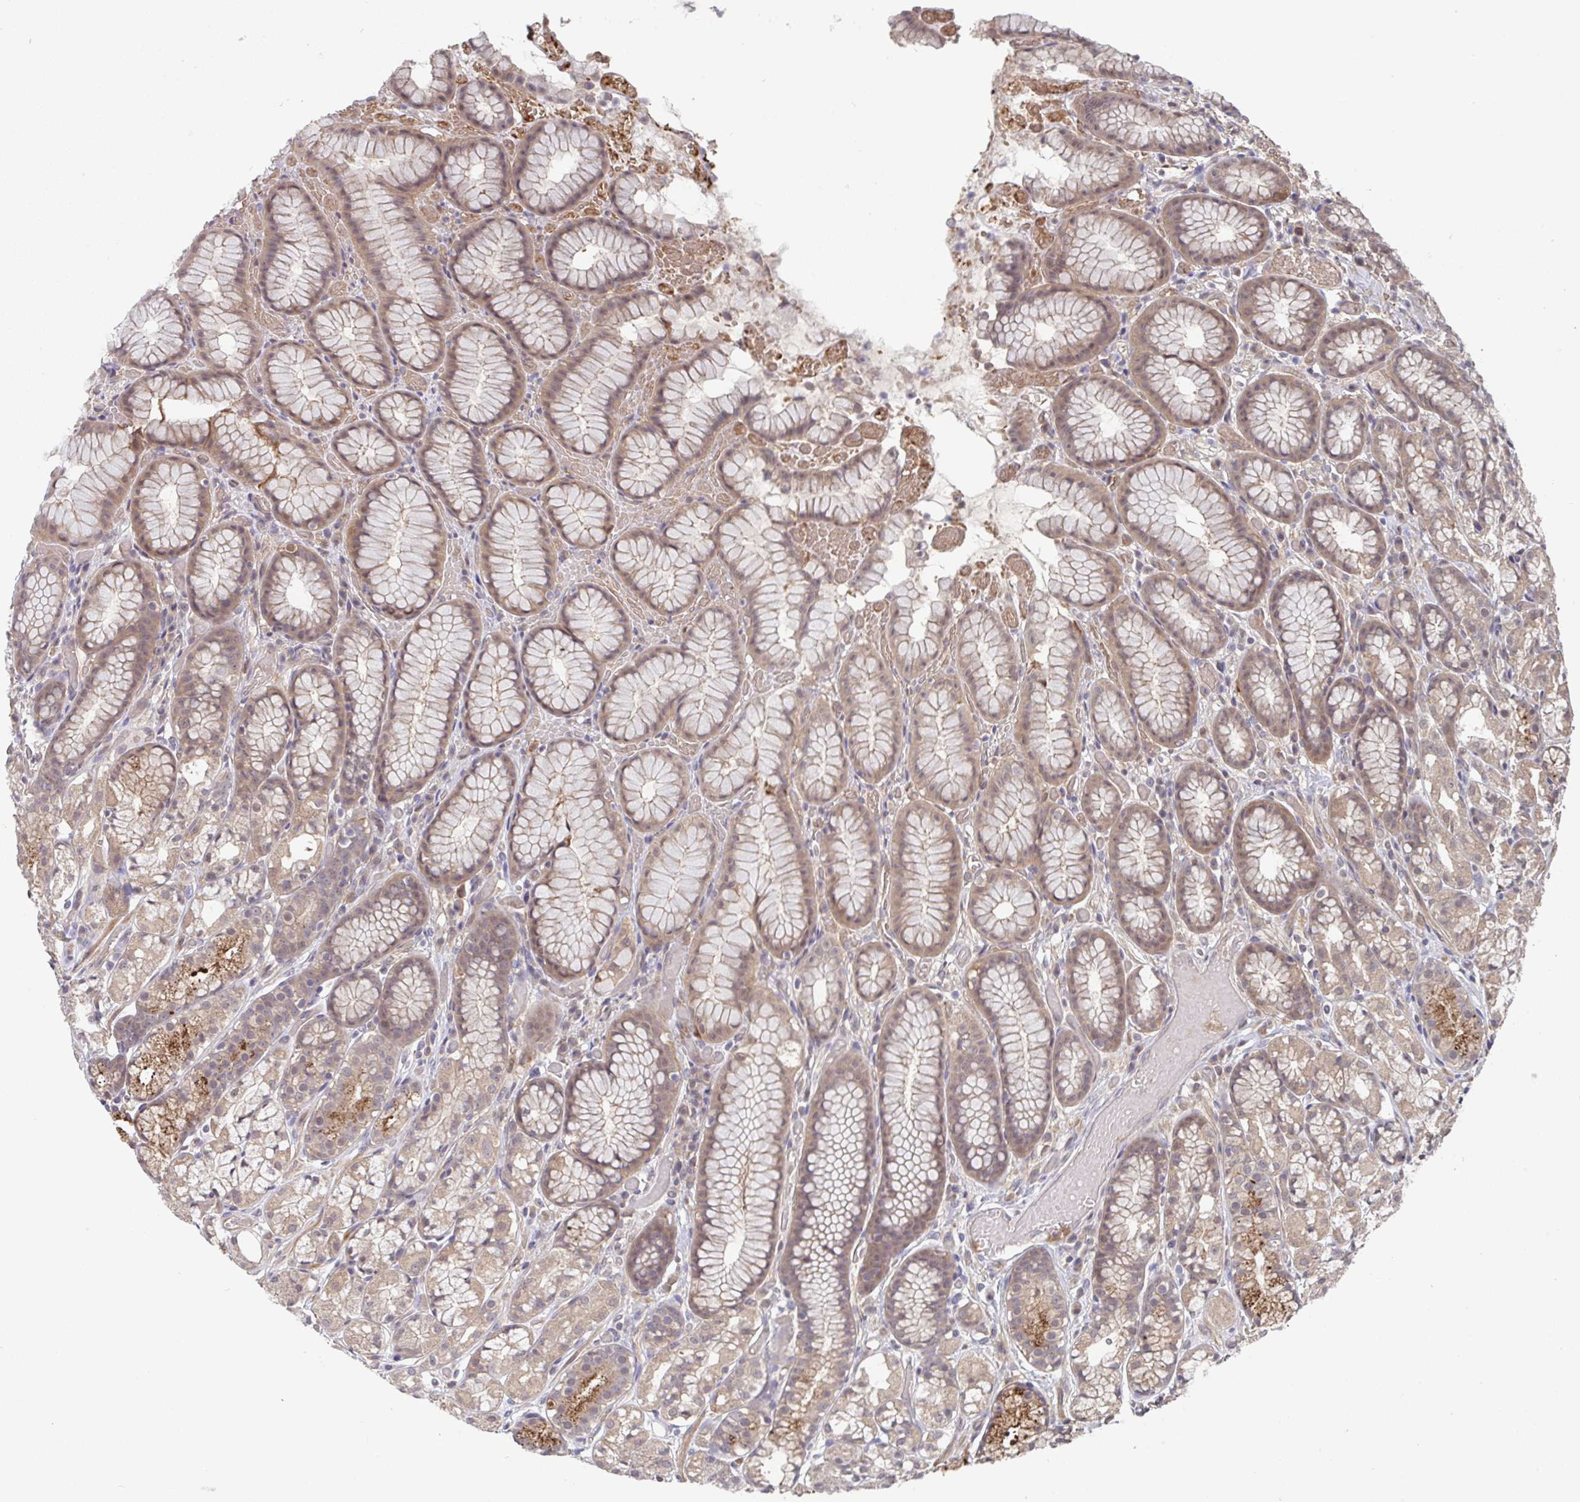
{"staining": {"intensity": "moderate", "quantity": ">75%", "location": "cytoplasmic/membranous,nuclear"}, "tissue": "stomach", "cell_type": "Glandular cells", "image_type": "normal", "snomed": [{"axis": "morphology", "description": "Normal tissue, NOS"}, {"axis": "topography", "description": "Smooth muscle"}, {"axis": "topography", "description": "Stomach"}], "caption": "High-power microscopy captured an immunohistochemistry image of benign stomach, revealing moderate cytoplasmic/membranous,nuclear expression in about >75% of glandular cells. The staining is performed using DAB brown chromogen to label protein expression. The nuclei are counter-stained blue using hematoxylin.", "gene": "TIGAR", "patient": {"sex": "male", "age": 70}}